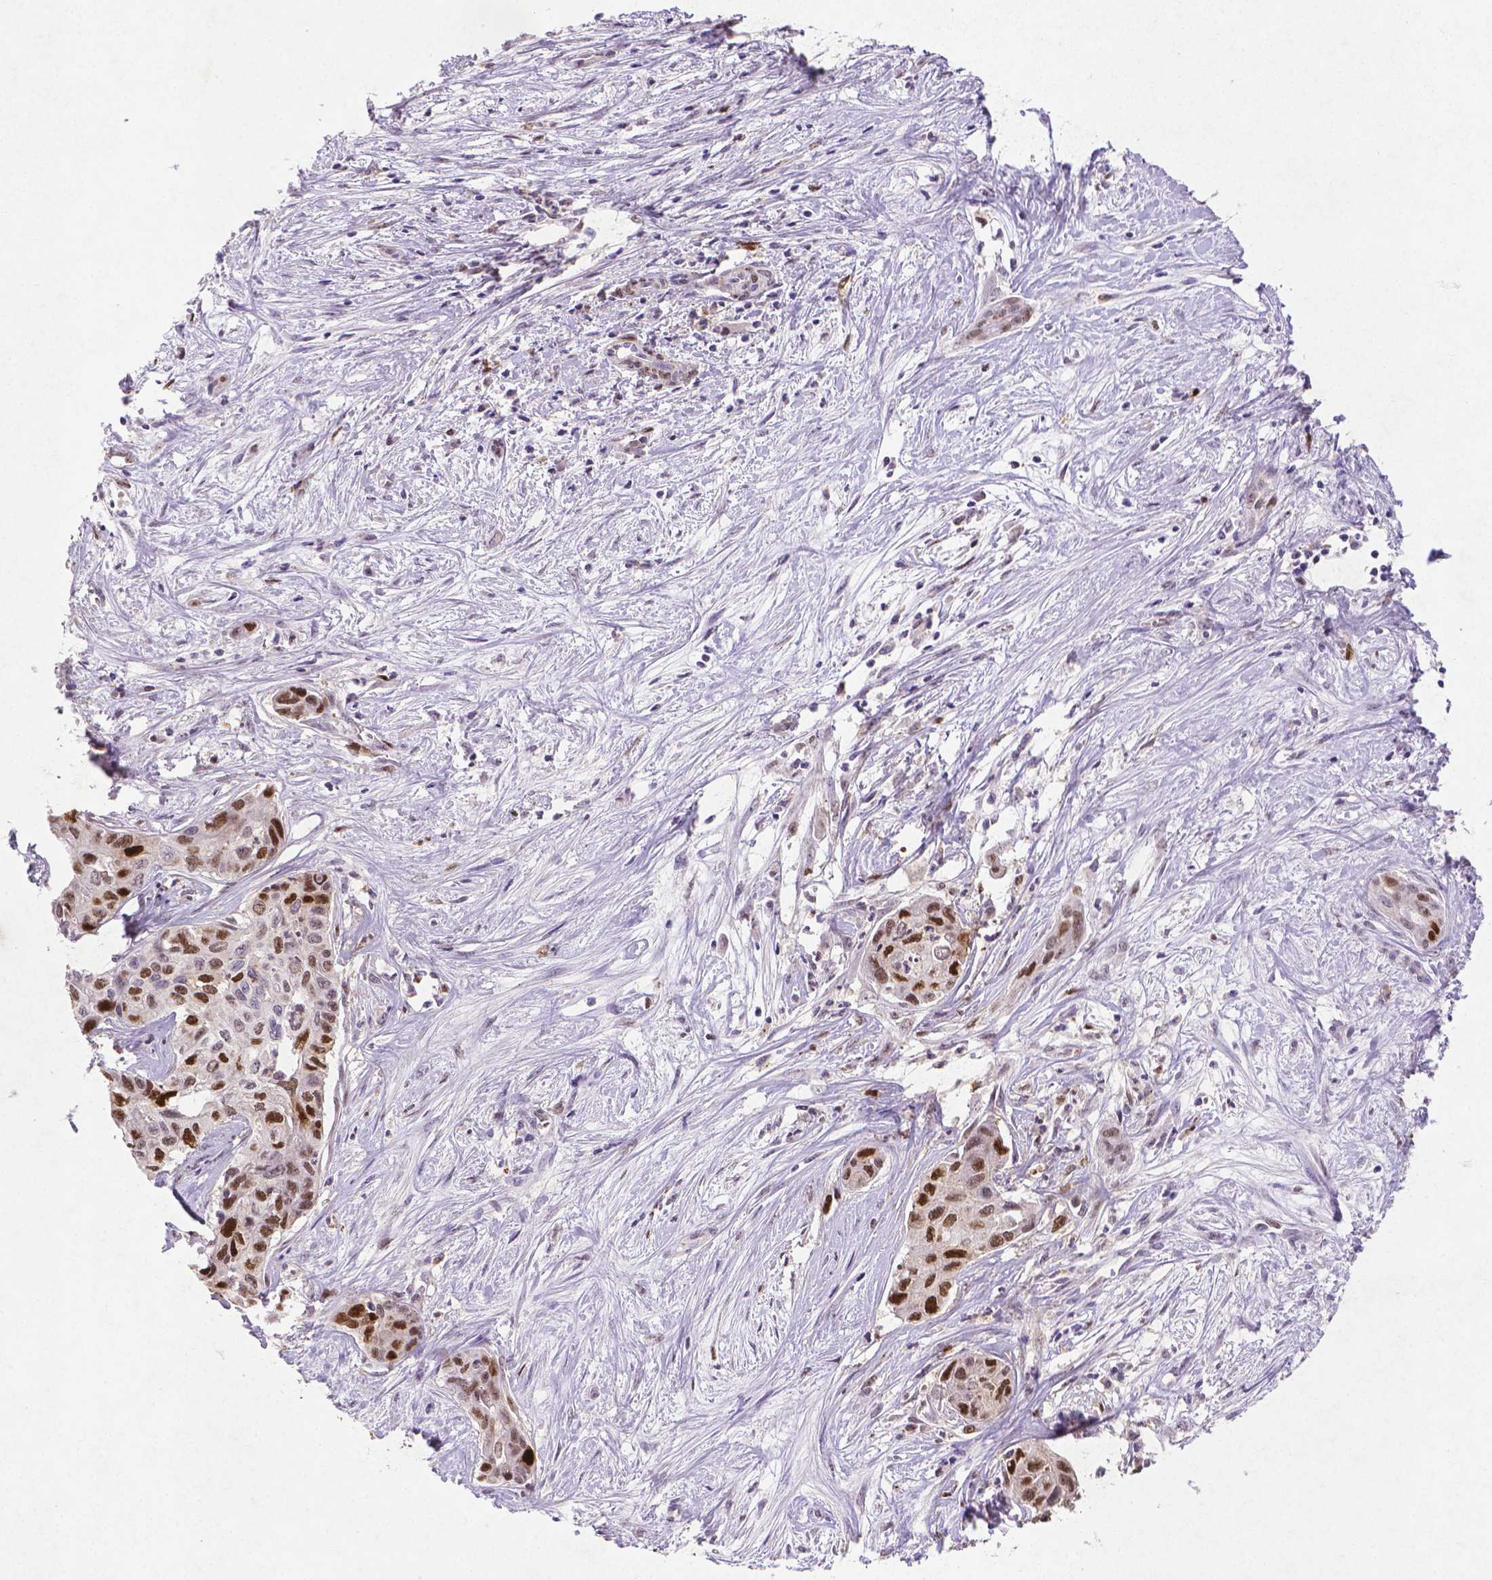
{"staining": {"intensity": "strong", "quantity": "25%-75%", "location": "nuclear"}, "tissue": "liver cancer", "cell_type": "Tumor cells", "image_type": "cancer", "snomed": [{"axis": "morphology", "description": "Cholangiocarcinoma"}, {"axis": "topography", "description": "Liver"}], "caption": "A high amount of strong nuclear staining is identified in about 25%-75% of tumor cells in cholangiocarcinoma (liver) tissue. Using DAB (brown) and hematoxylin (blue) stains, captured at high magnification using brightfield microscopy.", "gene": "CDKN1A", "patient": {"sex": "female", "age": 65}}